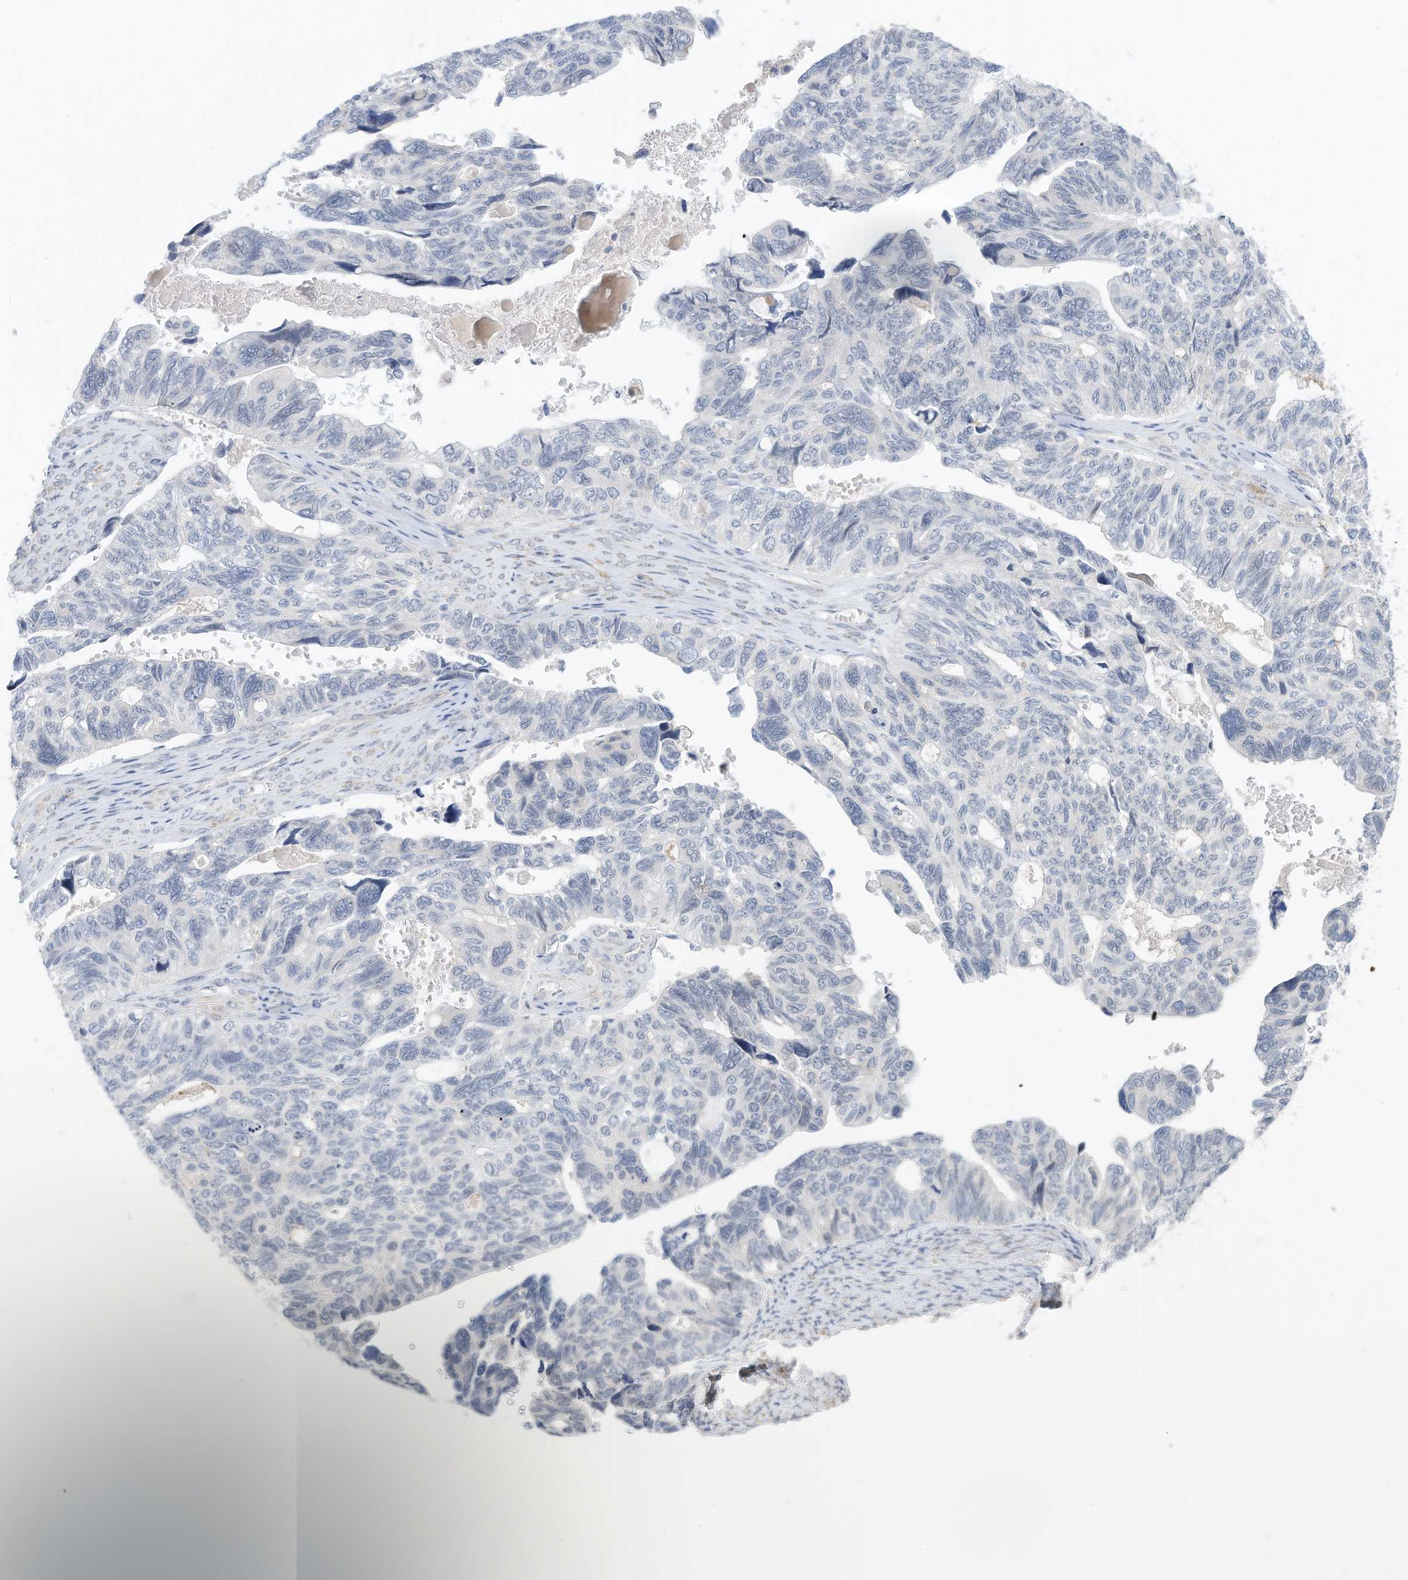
{"staining": {"intensity": "negative", "quantity": "none", "location": "none"}, "tissue": "ovarian cancer", "cell_type": "Tumor cells", "image_type": "cancer", "snomed": [{"axis": "morphology", "description": "Cystadenocarcinoma, serous, NOS"}, {"axis": "topography", "description": "Ovary"}], "caption": "IHC image of neoplastic tissue: ovarian serous cystadenocarcinoma stained with DAB (3,3'-diaminobenzidine) exhibits no significant protein positivity in tumor cells.", "gene": "ZNF292", "patient": {"sex": "female", "age": 79}}